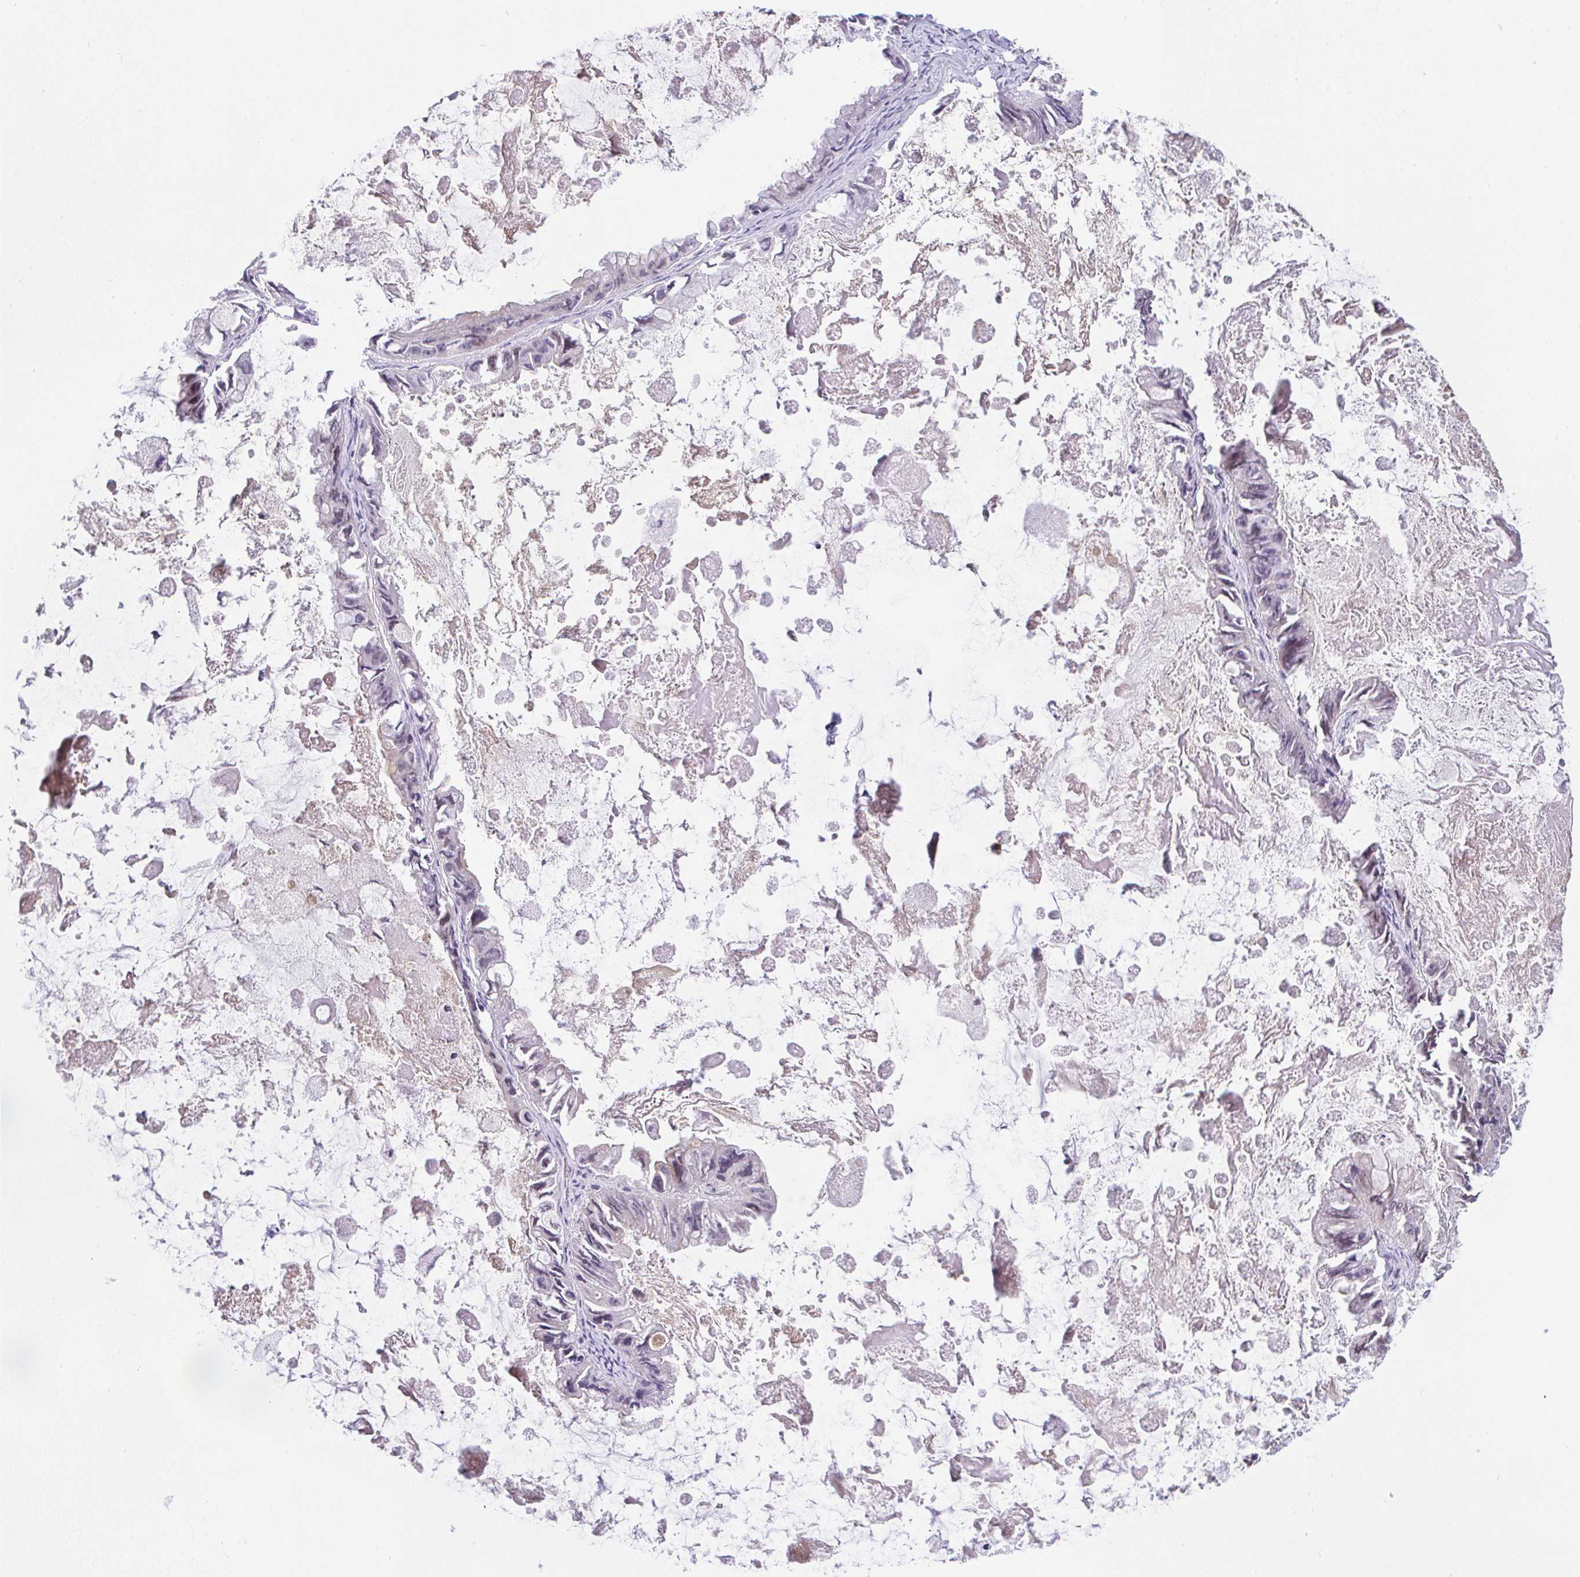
{"staining": {"intensity": "weak", "quantity": "25%-75%", "location": "cytoplasmic/membranous"}, "tissue": "ovarian cancer", "cell_type": "Tumor cells", "image_type": "cancer", "snomed": [{"axis": "morphology", "description": "Cystadenocarcinoma, mucinous, NOS"}, {"axis": "topography", "description": "Ovary"}], "caption": "The immunohistochemical stain labels weak cytoplasmic/membranous staining in tumor cells of mucinous cystadenocarcinoma (ovarian) tissue.", "gene": "ZBED3", "patient": {"sex": "female", "age": 61}}